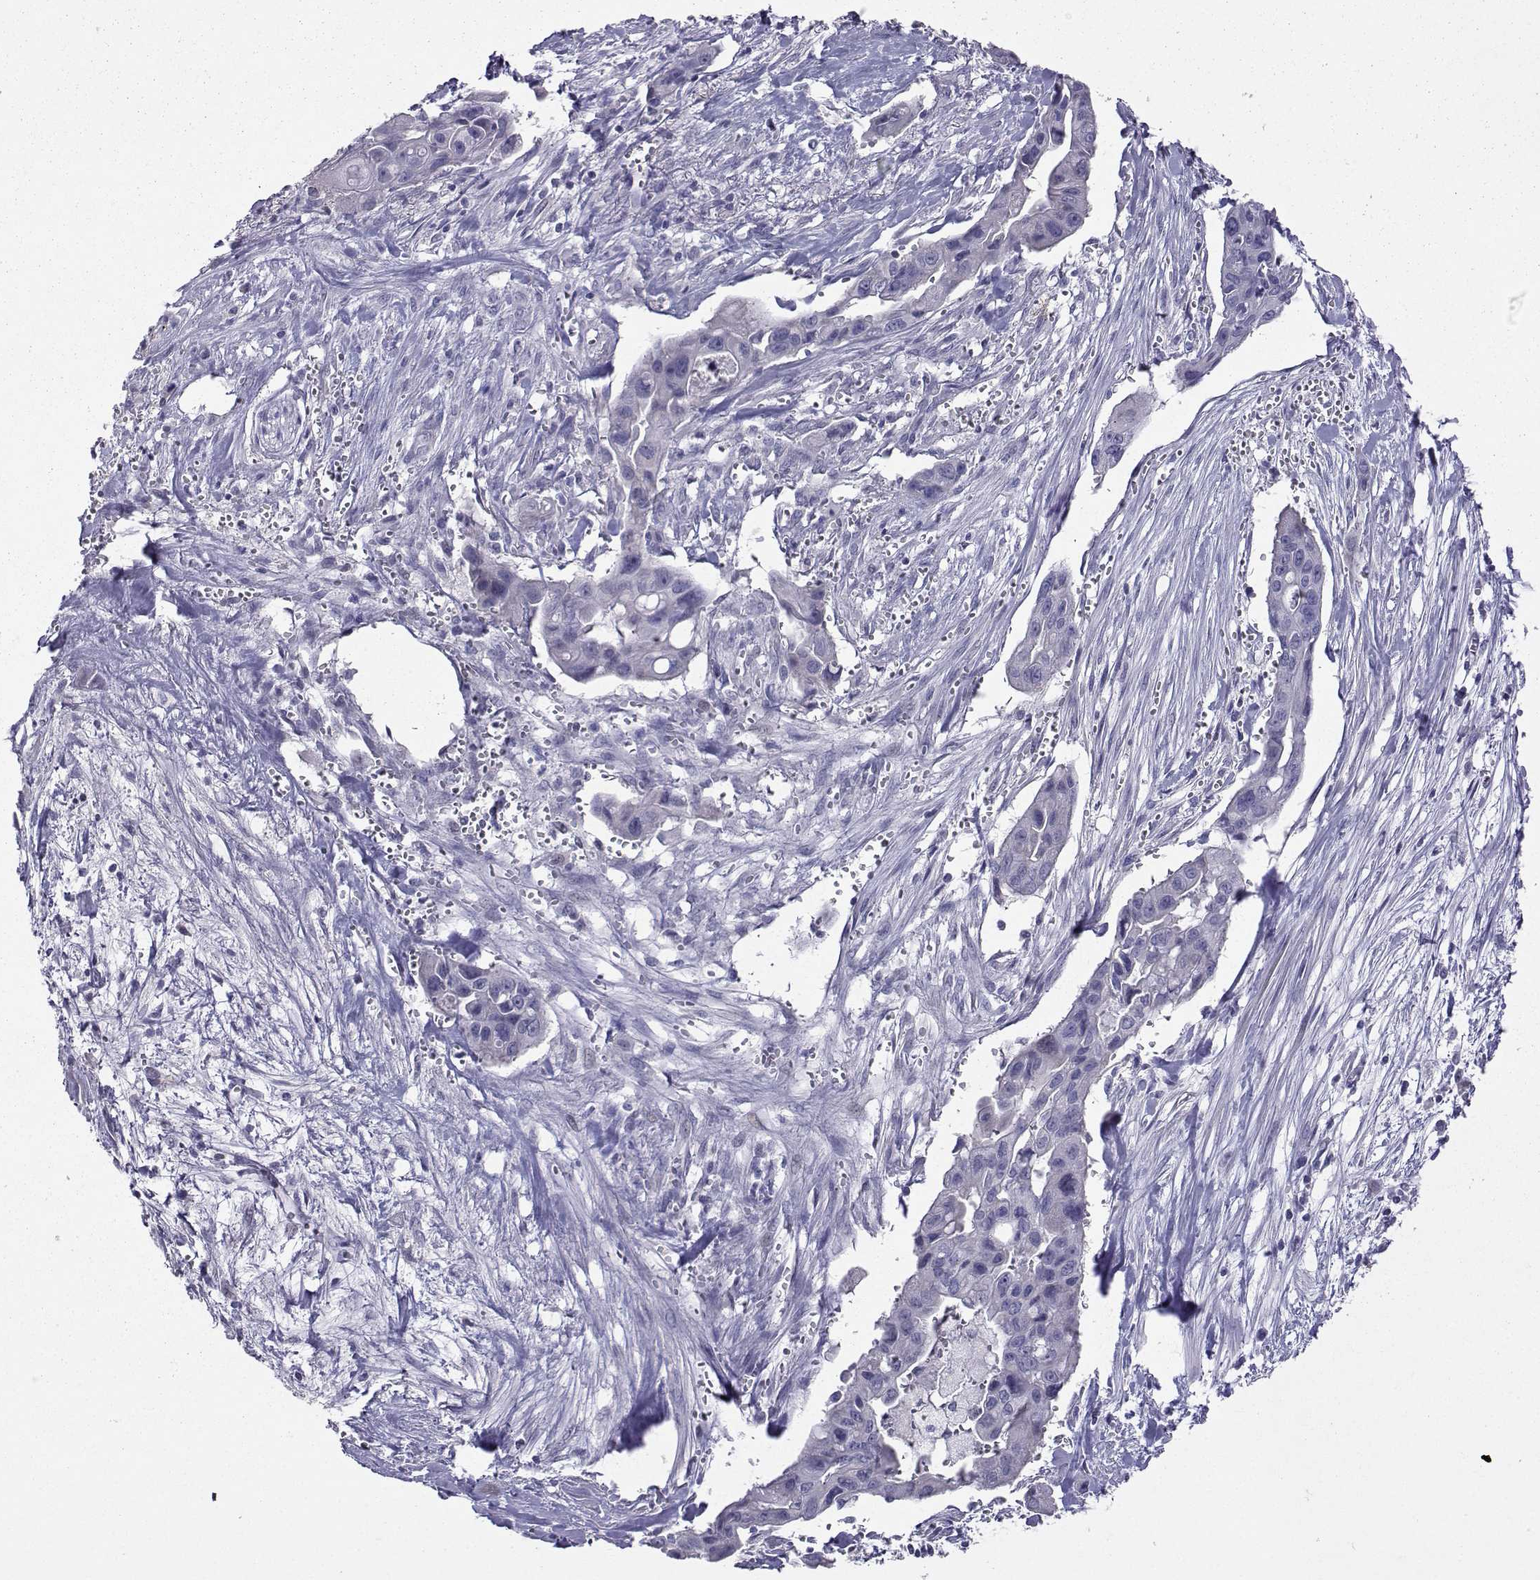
{"staining": {"intensity": "negative", "quantity": "none", "location": "none"}, "tissue": "pancreatic cancer", "cell_type": "Tumor cells", "image_type": "cancer", "snomed": [{"axis": "morphology", "description": "Adenocarcinoma, NOS"}, {"axis": "topography", "description": "Pancreas"}], "caption": "The micrograph shows no significant positivity in tumor cells of adenocarcinoma (pancreatic).", "gene": "CARTPT", "patient": {"sex": "male", "age": 60}}